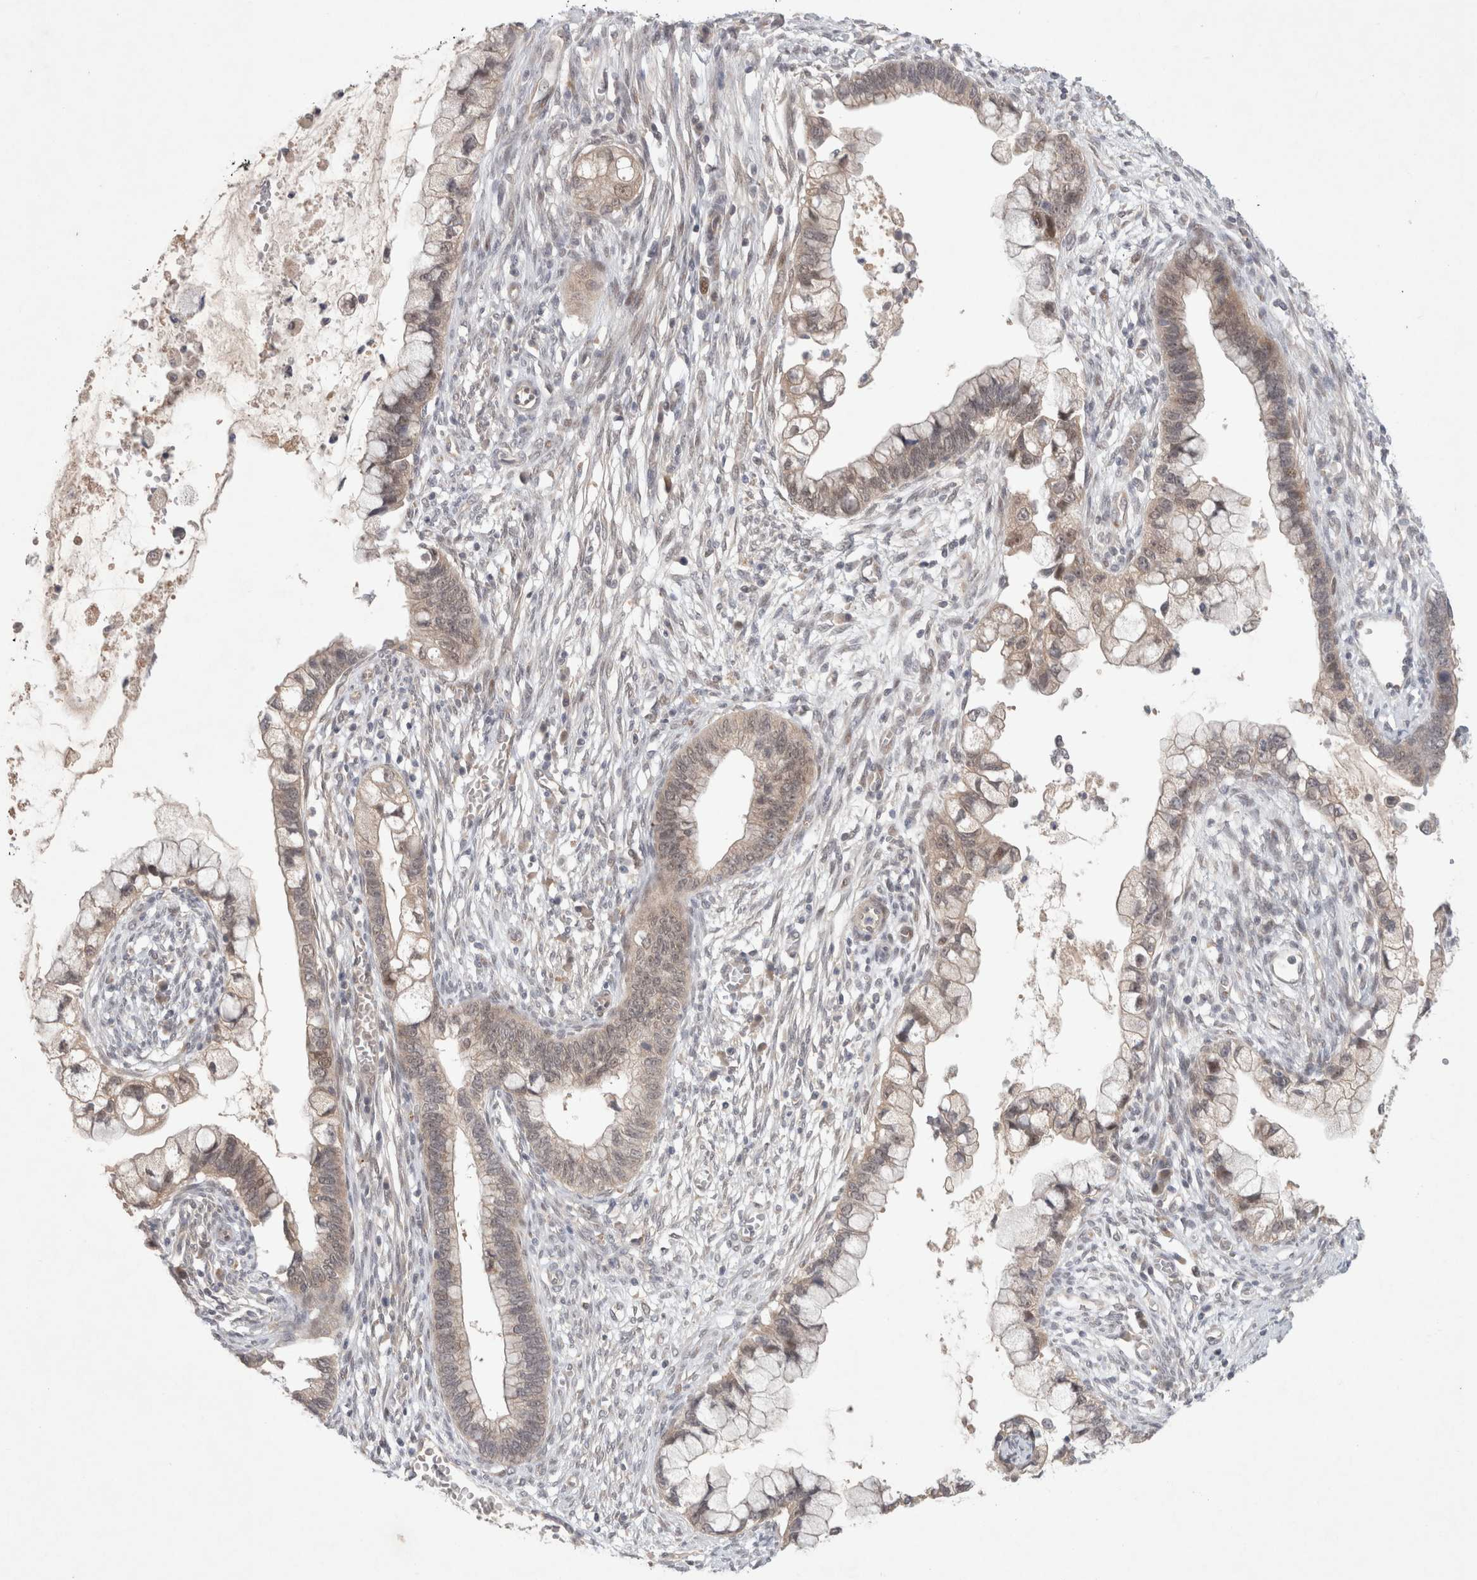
{"staining": {"intensity": "weak", "quantity": "<25%", "location": "cytoplasmic/membranous"}, "tissue": "cervical cancer", "cell_type": "Tumor cells", "image_type": "cancer", "snomed": [{"axis": "morphology", "description": "Adenocarcinoma, NOS"}, {"axis": "topography", "description": "Cervix"}], "caption": "This is an immunohistochemistry (IHC) image of cervical adenocarcinoma. There is no staining in tumor cells.", "gene": "RASAL2", "patient": {"sex": "female", "age": 44}}